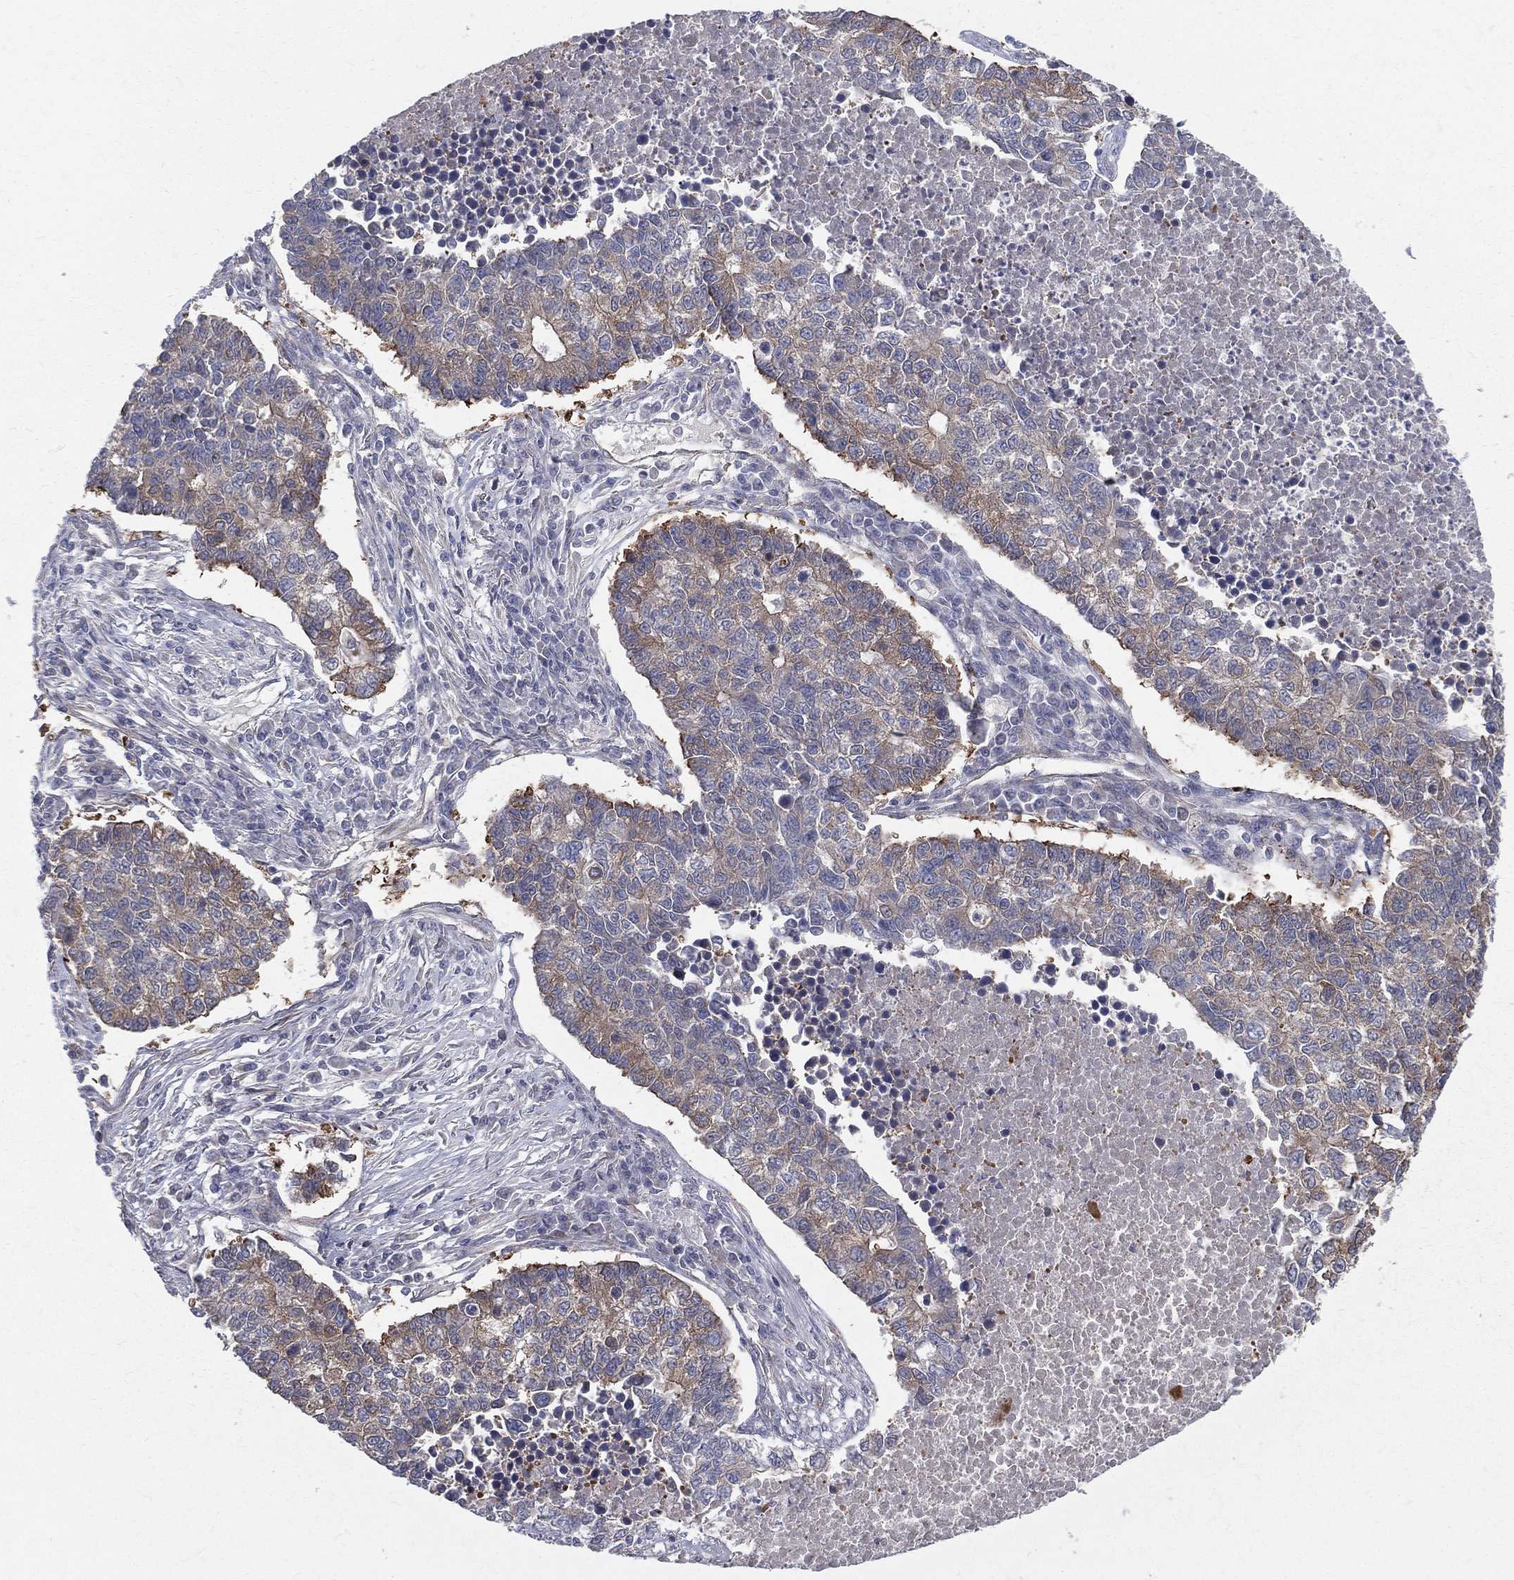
{"staining": {"intensity": "moderate", "quantity": "25%-75%", "location": "cytoplasmic/membranous"}, "tissue": "lung cancer", "cell_type": "Tumor cells", "image_type": "cancer", "snomed": [{"axis": "morphology", "description": "Adenocarcinoma, NOS"}, {"axis": "topography", "description": "Lung"}], "caption": "Lung adenocarcinoma stained with immunohistochemistry (IHC) displays moderate cytoplasmic/membranous positivity in approximately 25%-75% of tumor cells.", "gene": "POMZP3", "patient": {"sex": "male", "age": 57}}